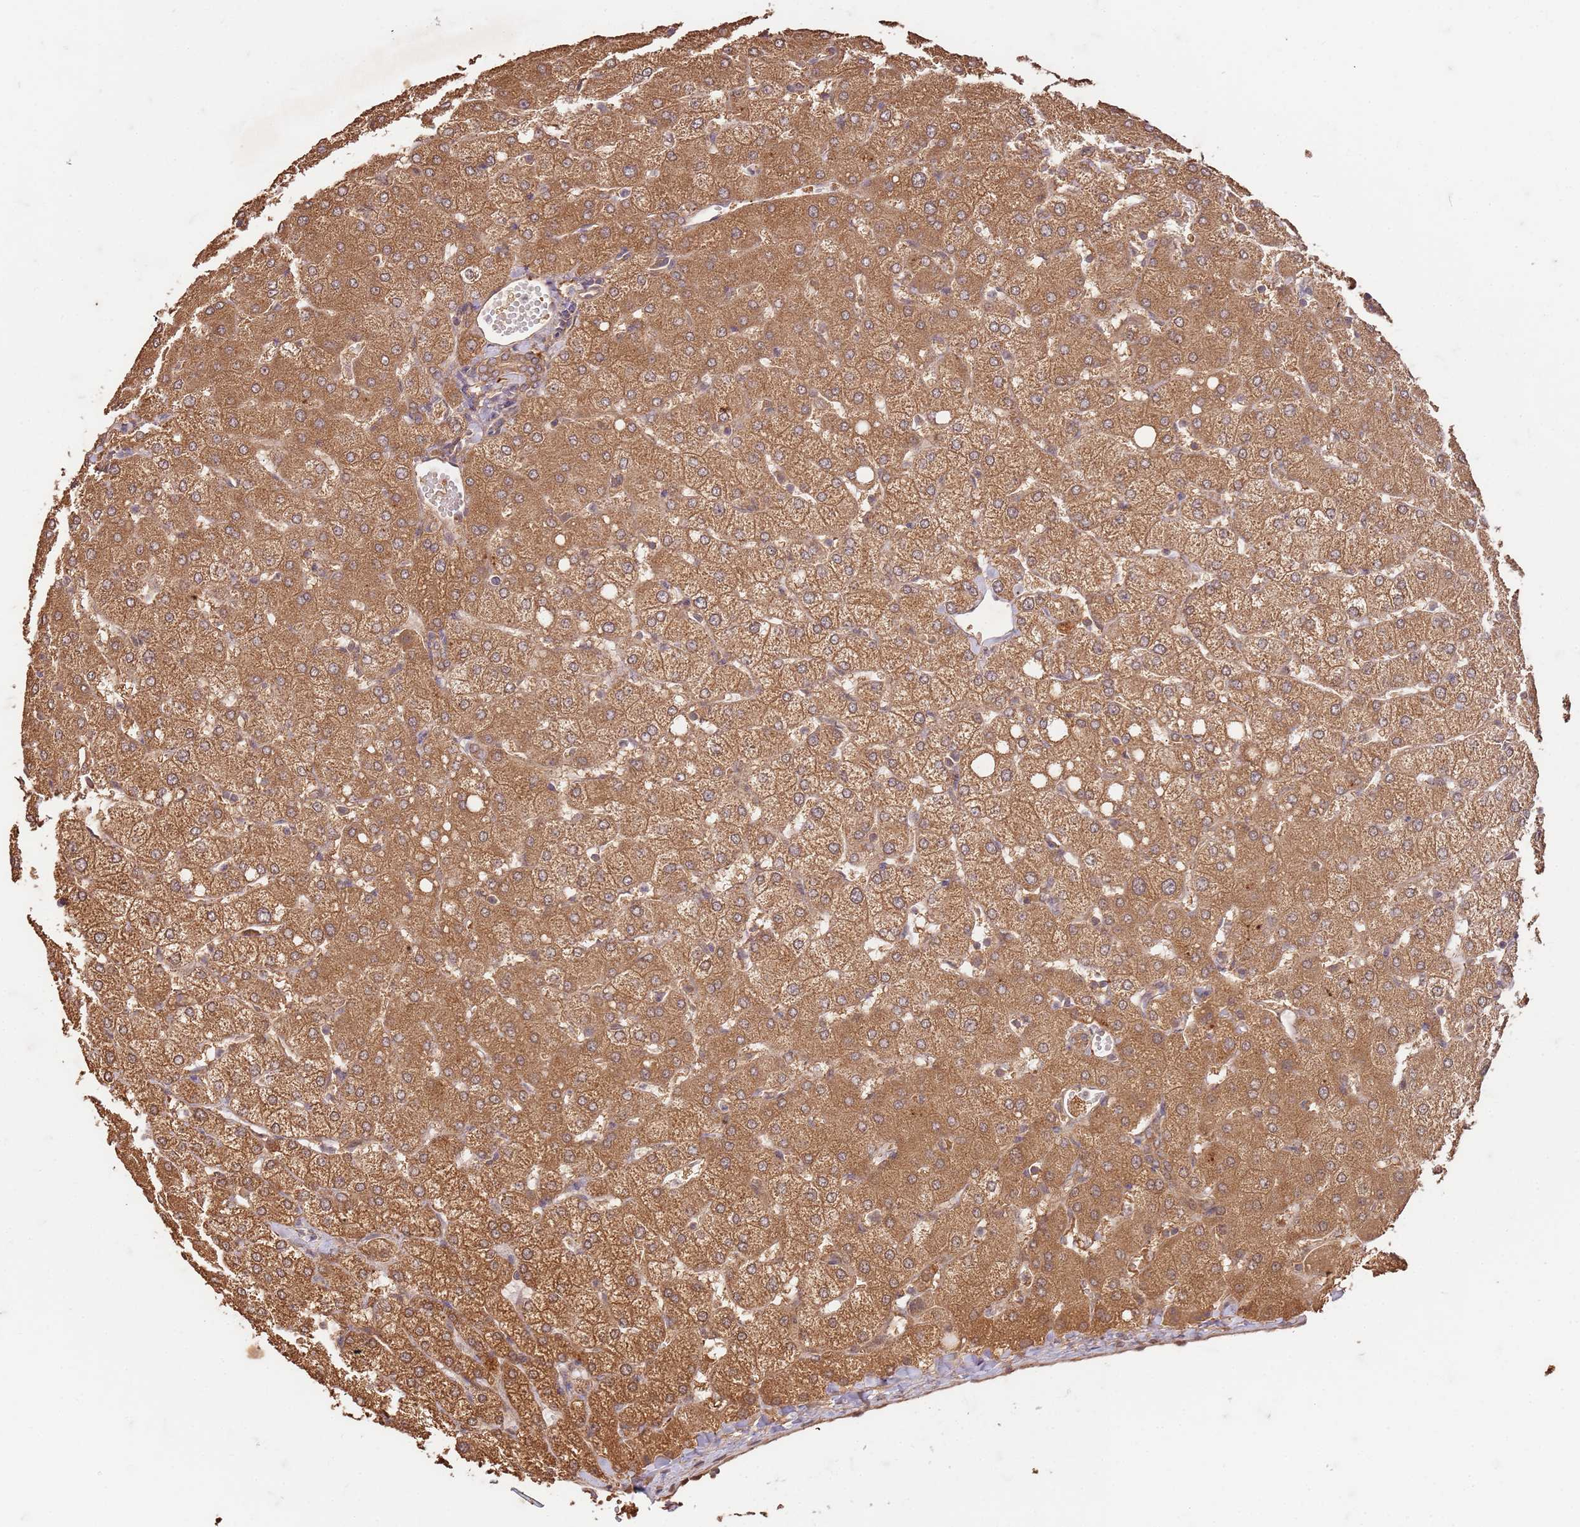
{"staining": {"intensity": "moderate", "quantity": ">75%", "location": "cytoplasmic/membranous"}, "tissue": "liver", "cell_type": "Cholangiocytes", "image_type": "normal", "snomed": [{"axis": "morphology", "description": "Normal tissue, NOS"}, {"axis": "topography", "description": "Liver"}], "caption": "Immunohistochemistry histopathology image of unremarkable liver: liver stained using immunohistochemistry demonstrates medium levels of moderate protein expression localized specifically in the cytoplasmic/membranous of cholangiocytes, appearing as a cytoplasmic/membranous brown color.", "gene": "UBE3A", "patient": {"sex": "female", "age": 54}}